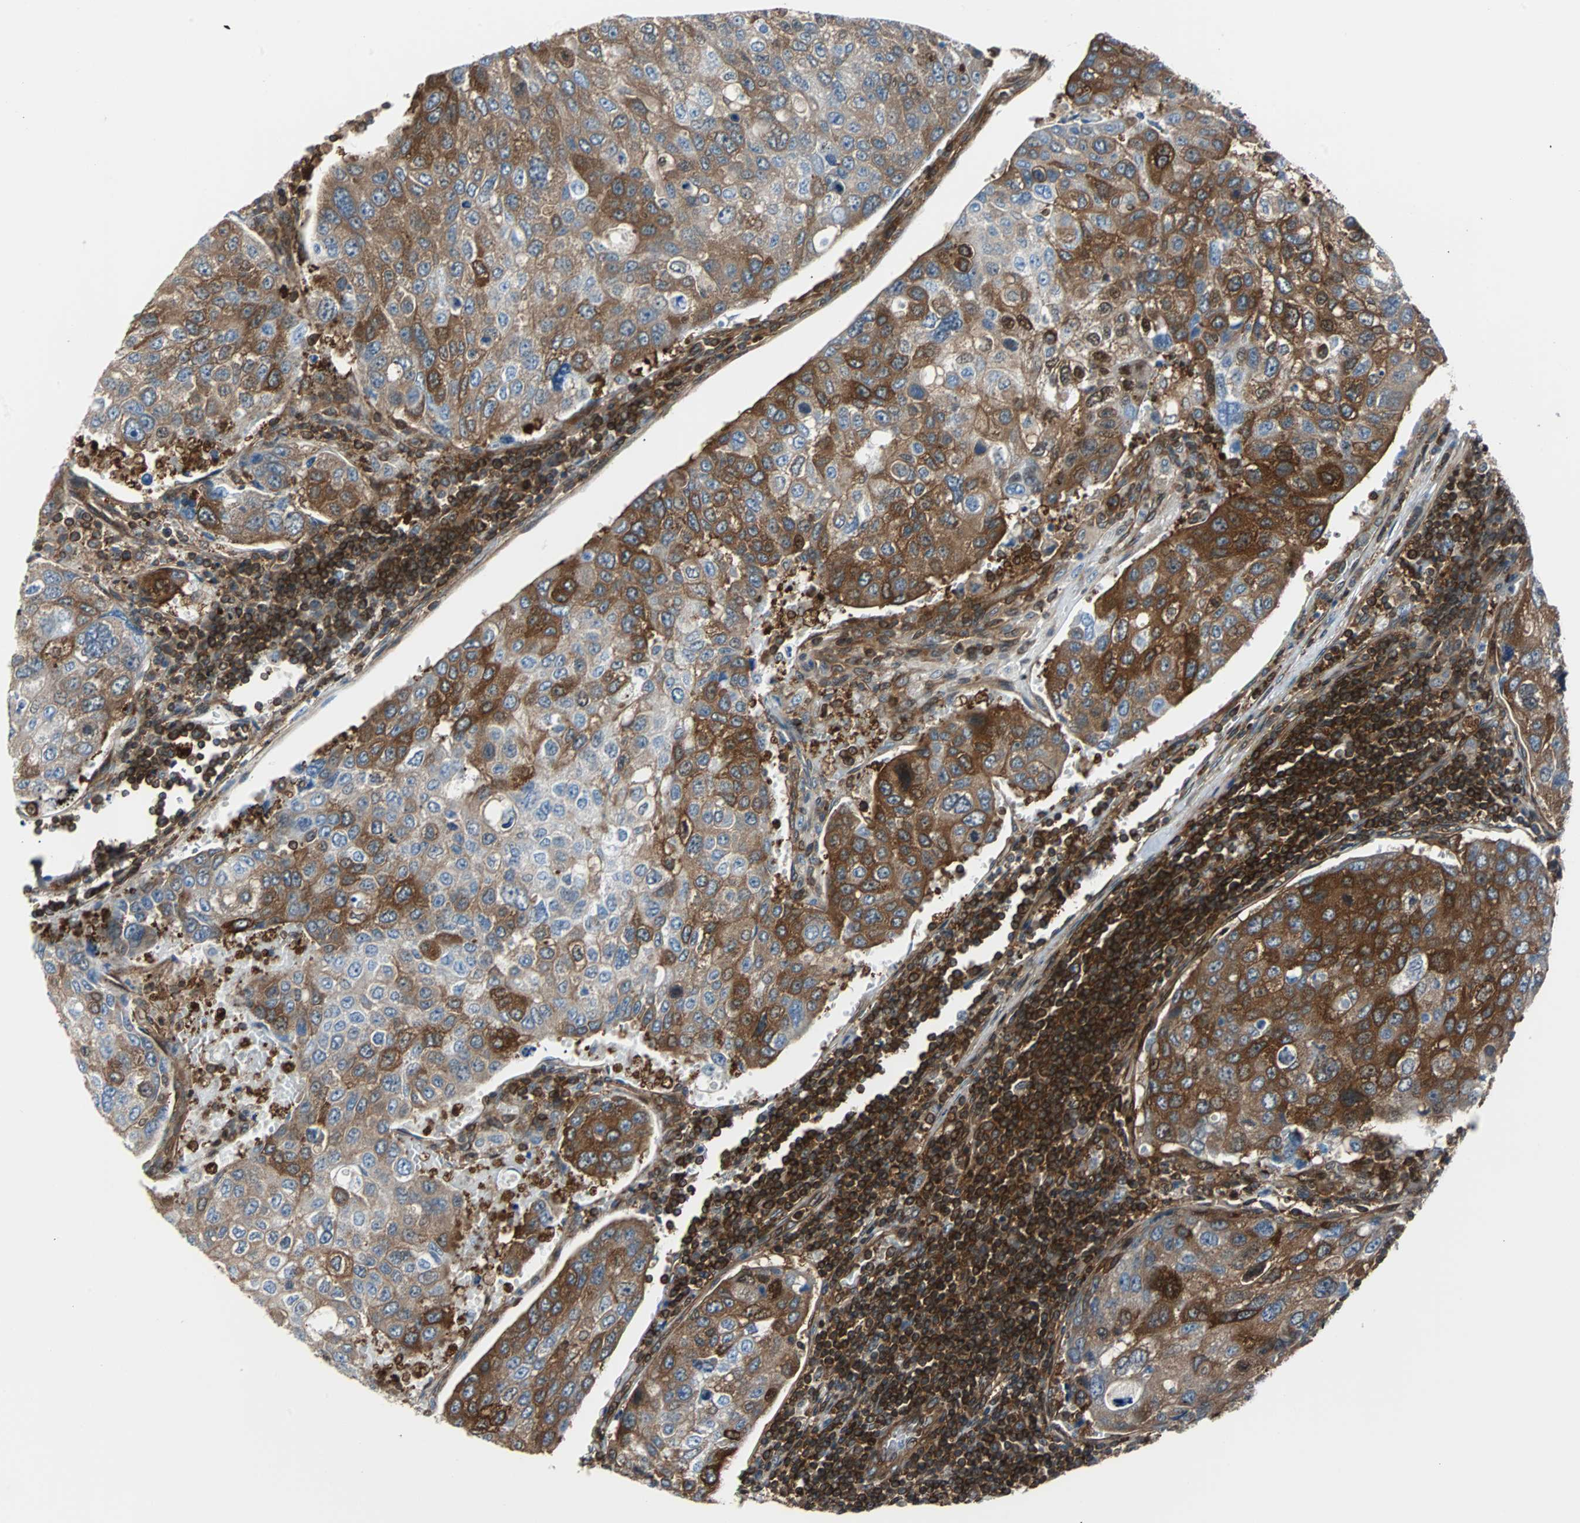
{"staining": {"intensity": "strong", "quantity": ">75%", "location": "cytoplasmic/membranous"}, "tissue": "urothelial cancer", "cell_type": "Tumor cells", "image_type": "cancer", "snomed": [{"axis": "morphology", "description": "Urothelial carcinoma, High grade"}, {"axis": "topography", "description": "Lymph node"}, {"axis": "topography", "description": "Urinary bladder"}], "caption": "Urothelial cancer stained for a protein demonstrates strong cytoplasmic/membranous positivity in tumor cells. (IHC, brightfield microscopy, high magnification).", "gene": "RELA", "patient": {"sex": "male", "age": 51}}